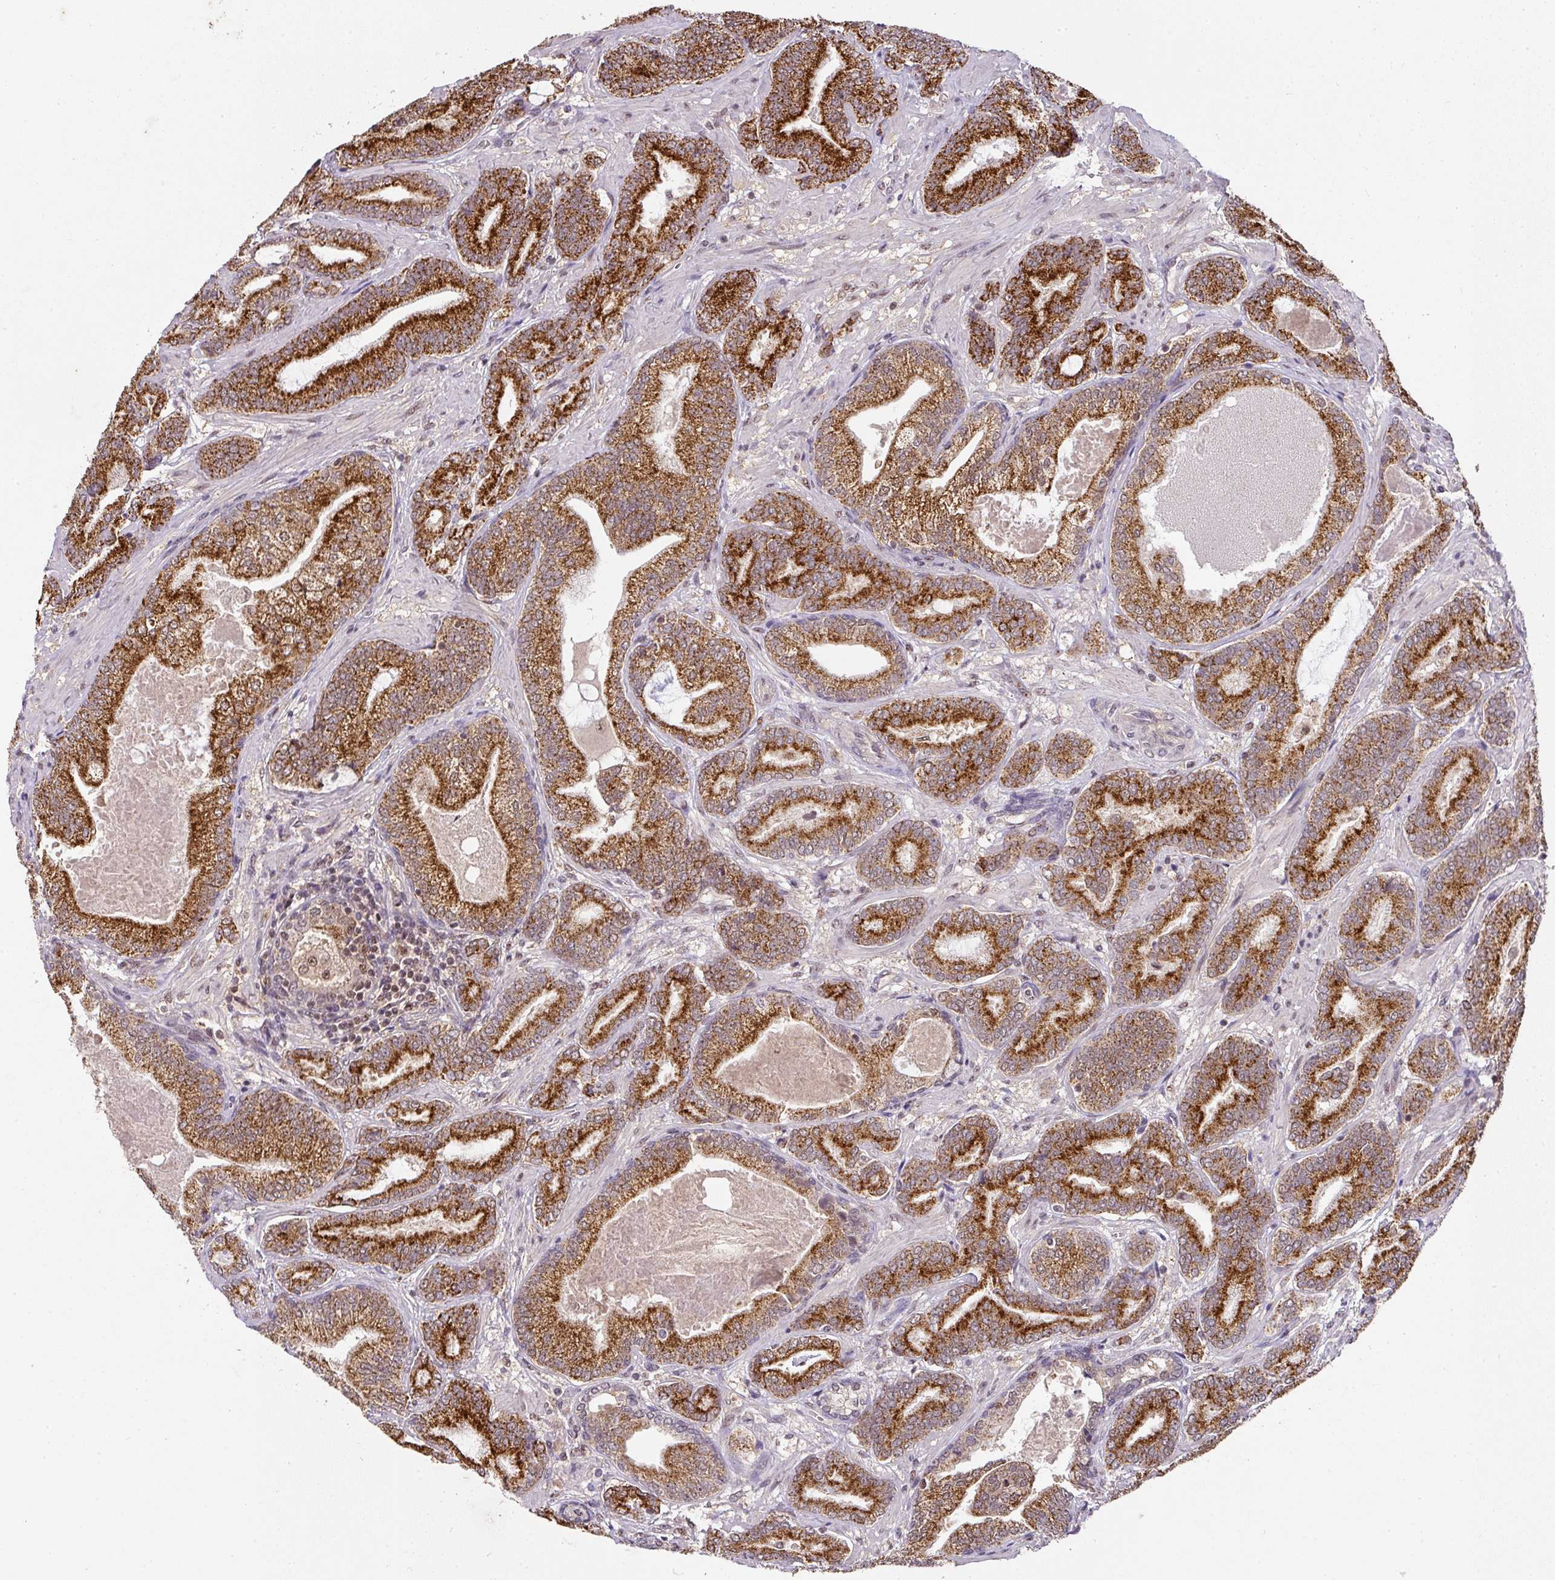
{"staining": {"intensity": "strong", "quantity": ">75%", "location": "cytoplasmic/membranous"}, "tissue": "prostate cancer", "cell_type": "Tumor cells", "image_type": "cancer", "snomed": [{"axis": "morphology", "description": "Adenocarcinoma, Low grade"}, {"axis": "topography", "description": "Prostate and seminal vesicle, NOS"}], "caption": "Immunohistochemical staining of prostate cancer exhibits strong cytoplasmic/membranous protein expression in approximately >75% of tumor cells. (Stains: DAB in brown, nuclei in blue, Microscopy: brightfield microscopy at high magnification).", "gene": "RANBP9", "patient": {"sex": "male", "age": 61}}